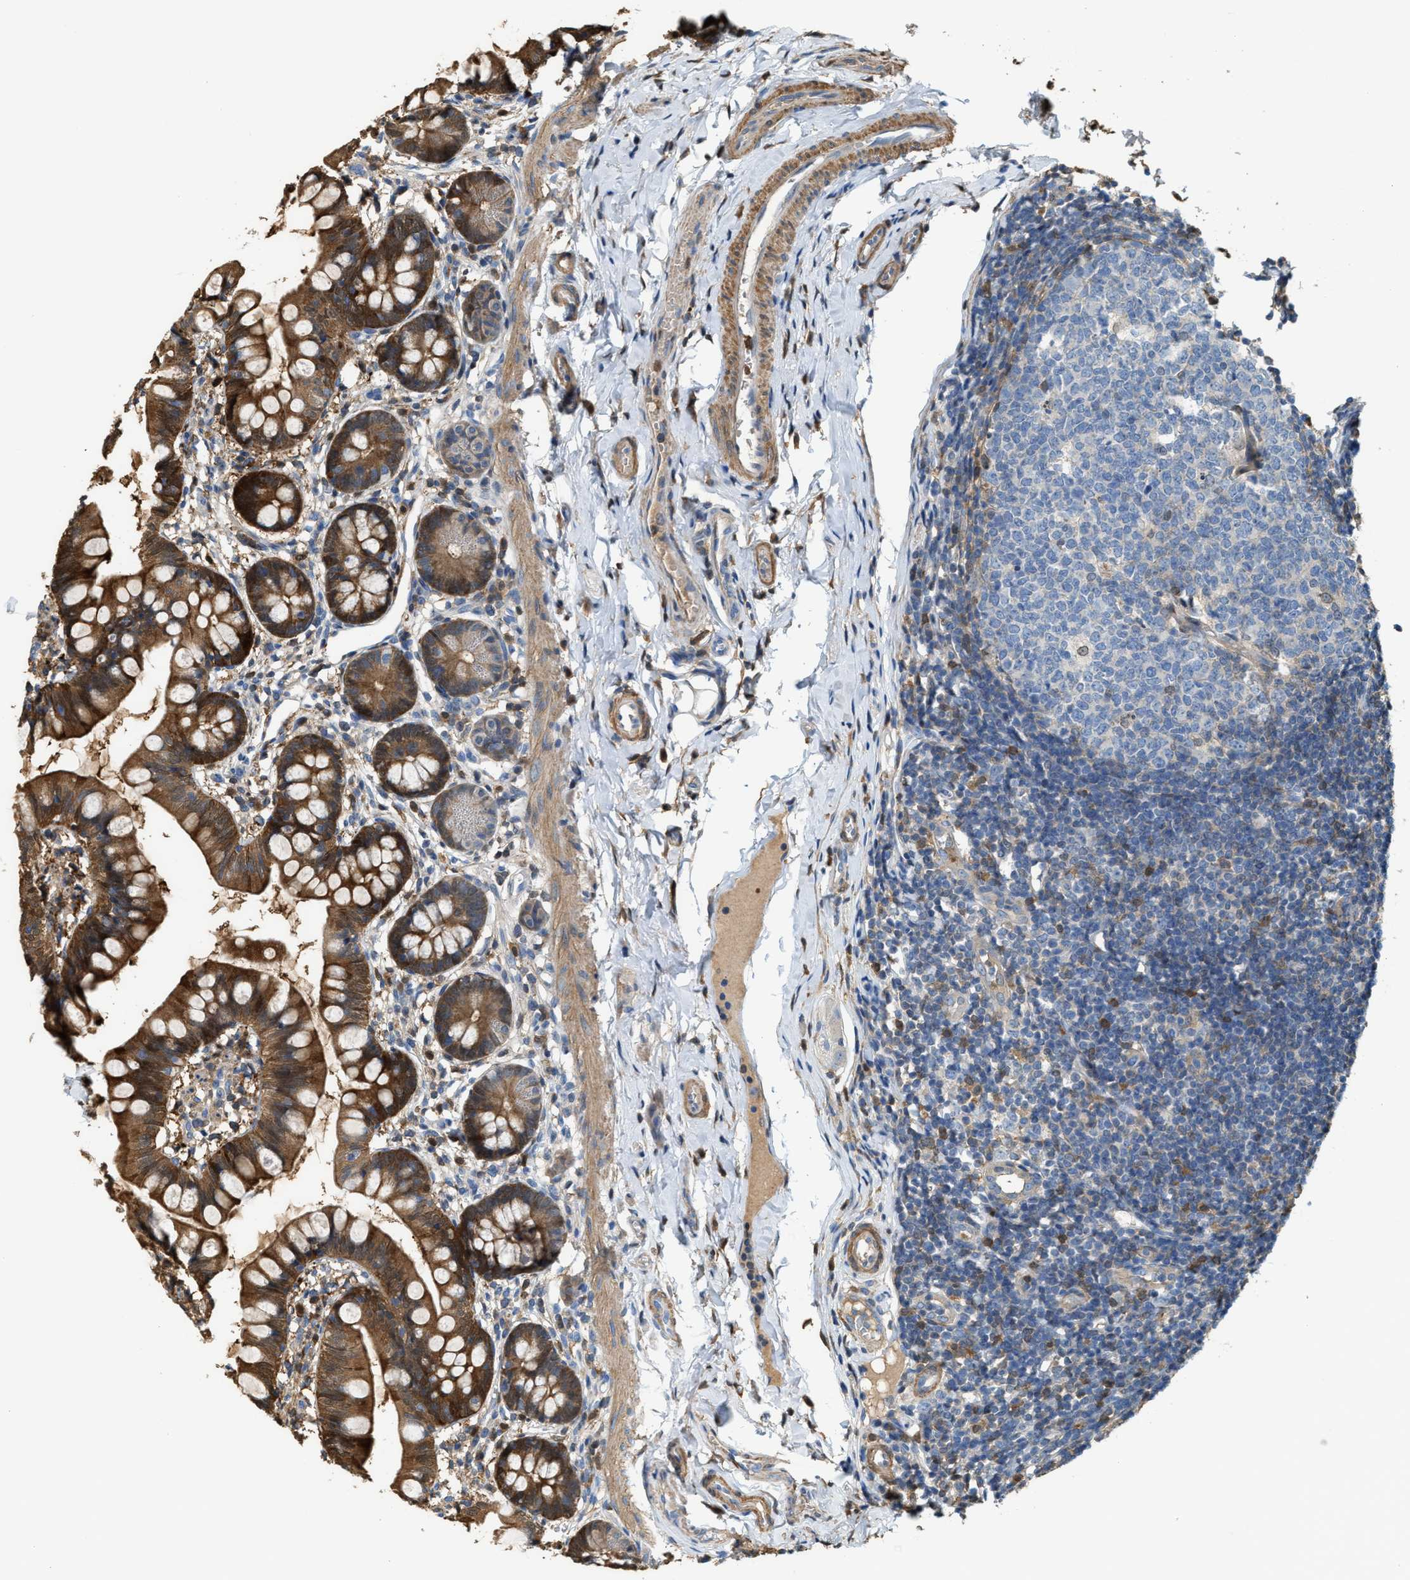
{"staining": {"intensity": "strong", "quantity": ">75%", "location": "cytoplasmic/membranous"}, "tissue": "small intestine", "cell_type": "Glandular cells", "image_type": "normal", "snomed": [{"axis": "morphology", "description": "Normal tissue, NOS"}, {"axis": "topography", "description": "Small intestine"}], "caption": "Strong cytoplasmic/membranous protein staining is identified in about >75% of glandular cells in small intestine.", "gene": "SERPINB5", "patient": {"sex": "male", "age": 7}}